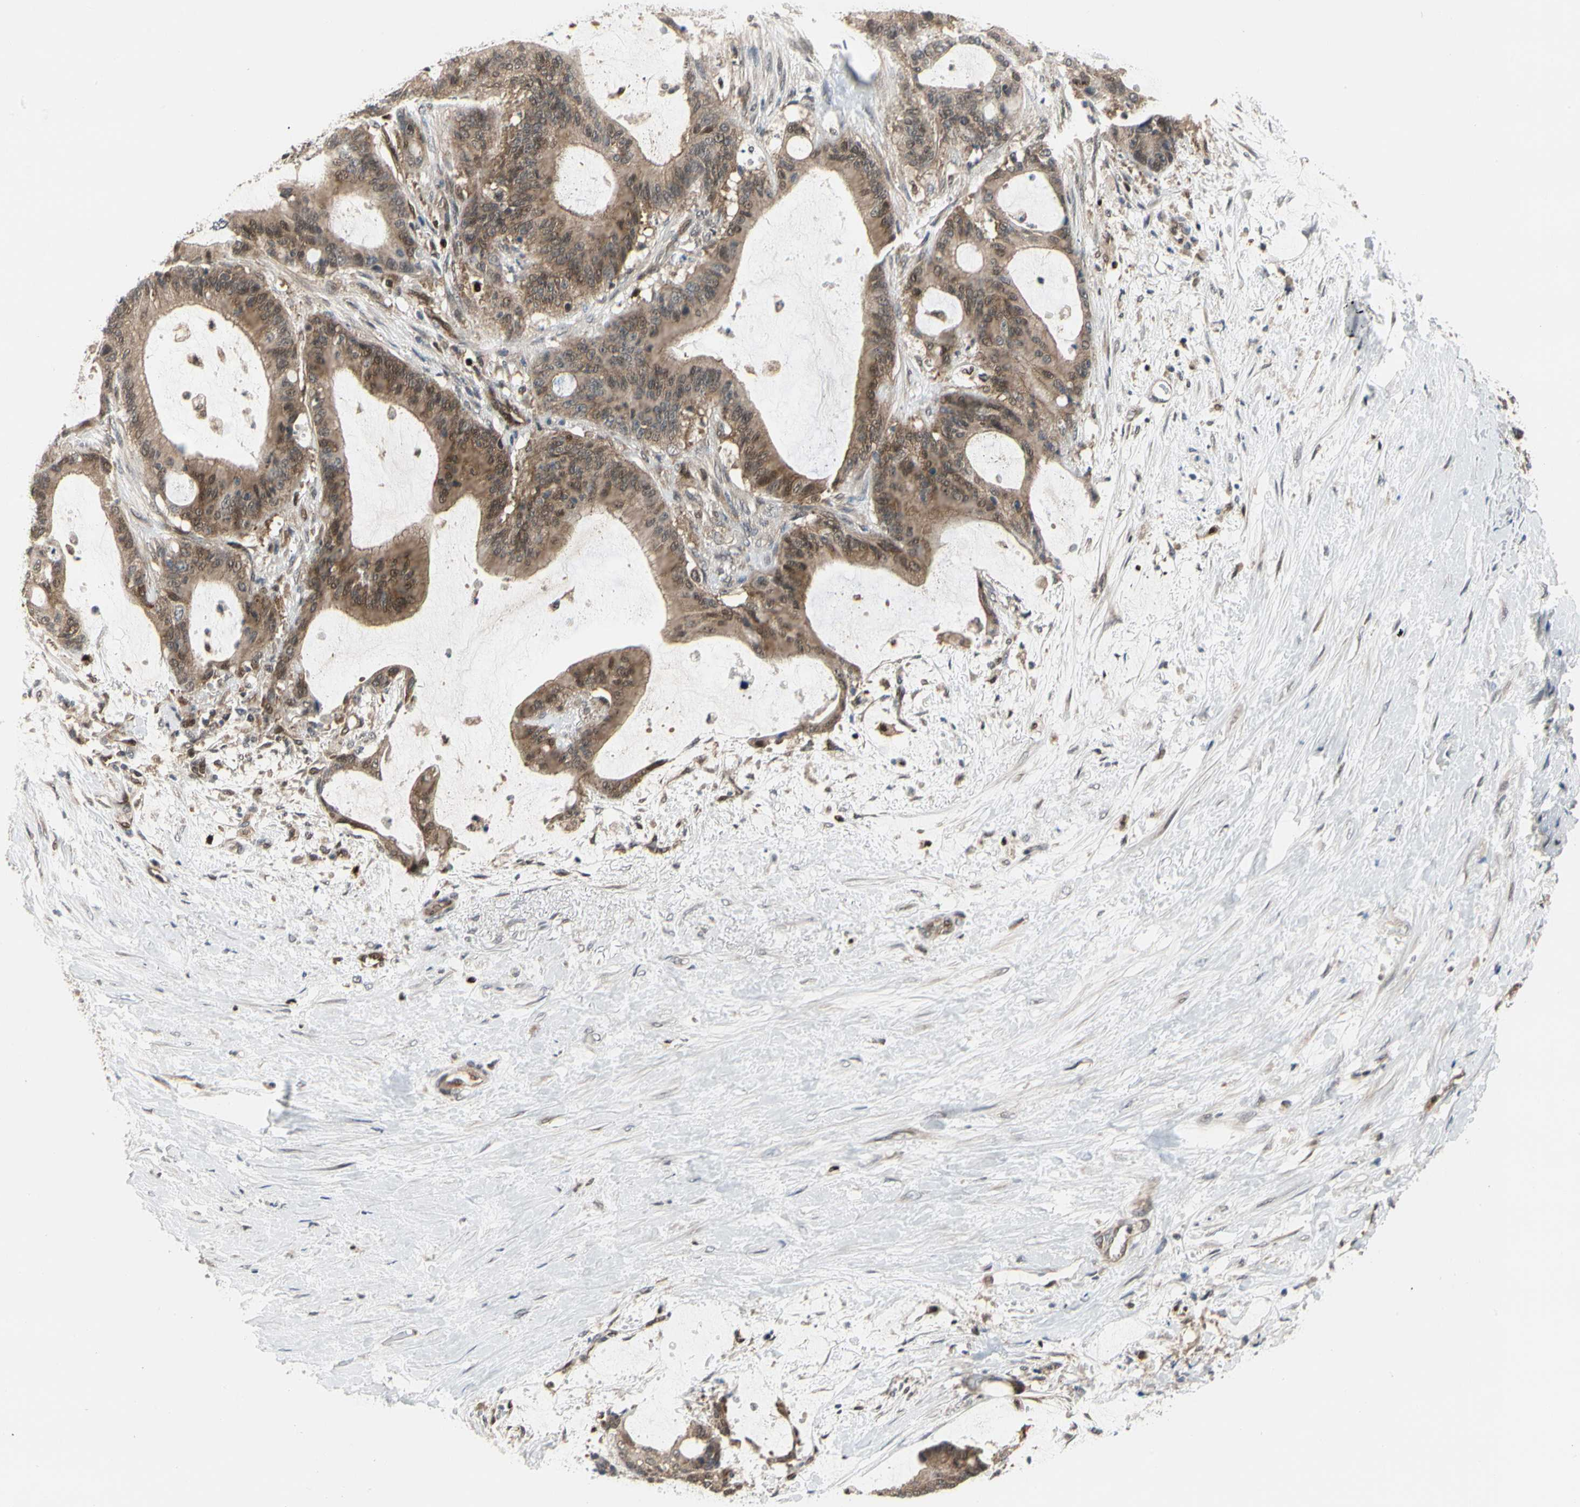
{"staining": {"intensity": "moderate", "quantity": ">75%", "location": "cytoplasmic/membranous,nuclear"}, "tissue": "liver cancer", "cell_type": "Tumor cells", "image_type": "cancer", "snomed": [{"axis": "morphology", "description": "Cholangiocarcinoma"}, {"axis": "topography", "description": "Liver"}], "caption": "Moderate cytoplasmic/membranous and nuclear expression for a protein is present in about >75% of tumor cells of cholangiocarcinoma (liver) using immunohistochemistry (IHC).", "gene": "CDK5", "patient": {"sex": "female", "age": 73}}